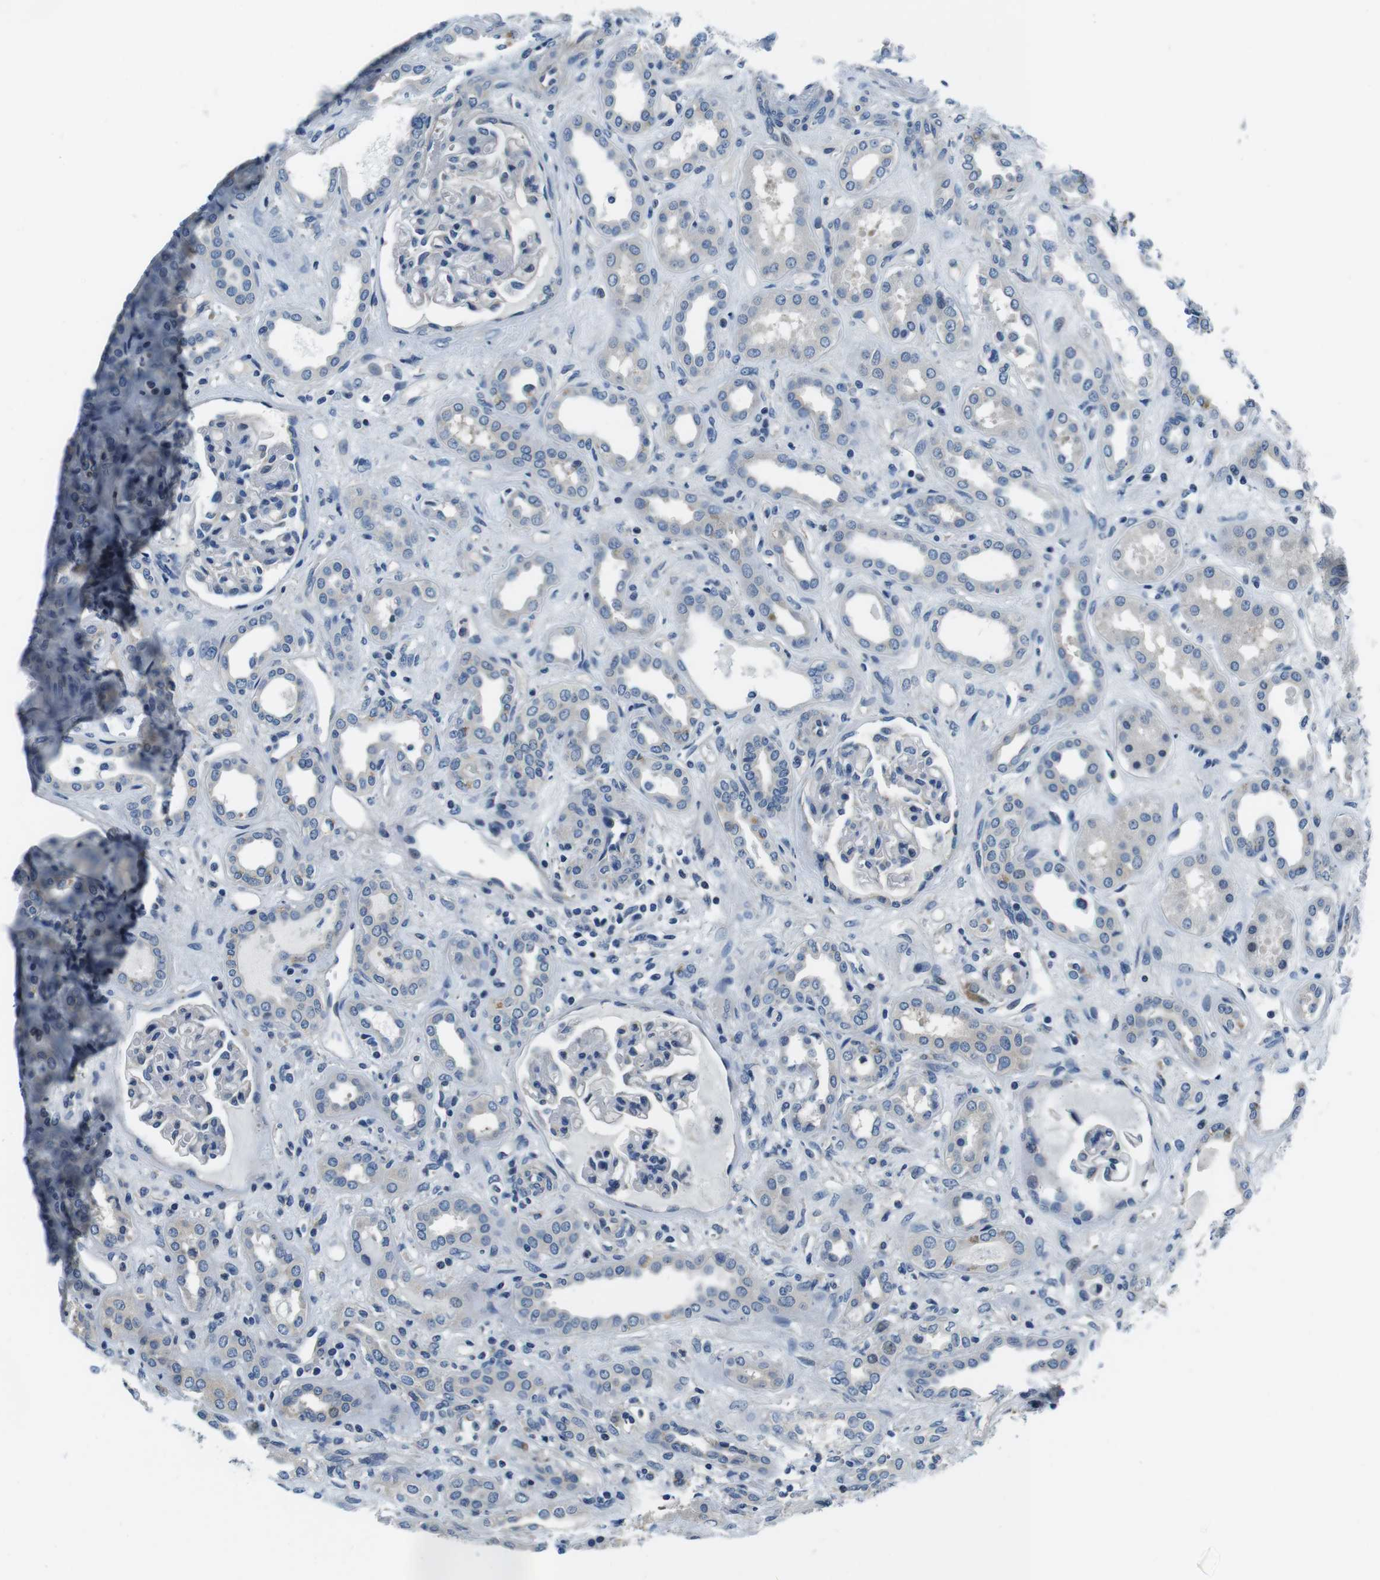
{"staining": {"intensity": "negative", "quantity": "none", "location": "none"}, "tissue": "kidney", "cell_type": "Cells in glomeruli", "image_type": "normal", "snomed": [{"axis": "morphology", "description": "Normal tissue, NOS"}, {"axis": "topography", "description": "Kidney"}], "caption": "Immunohistochemical staining of normal kidney shows no significant positivity in cells in glomeruli. Nuclei are stained in blue.", "gene": "KCNJ5", "patient": {"sex": "male", "age": 59}}